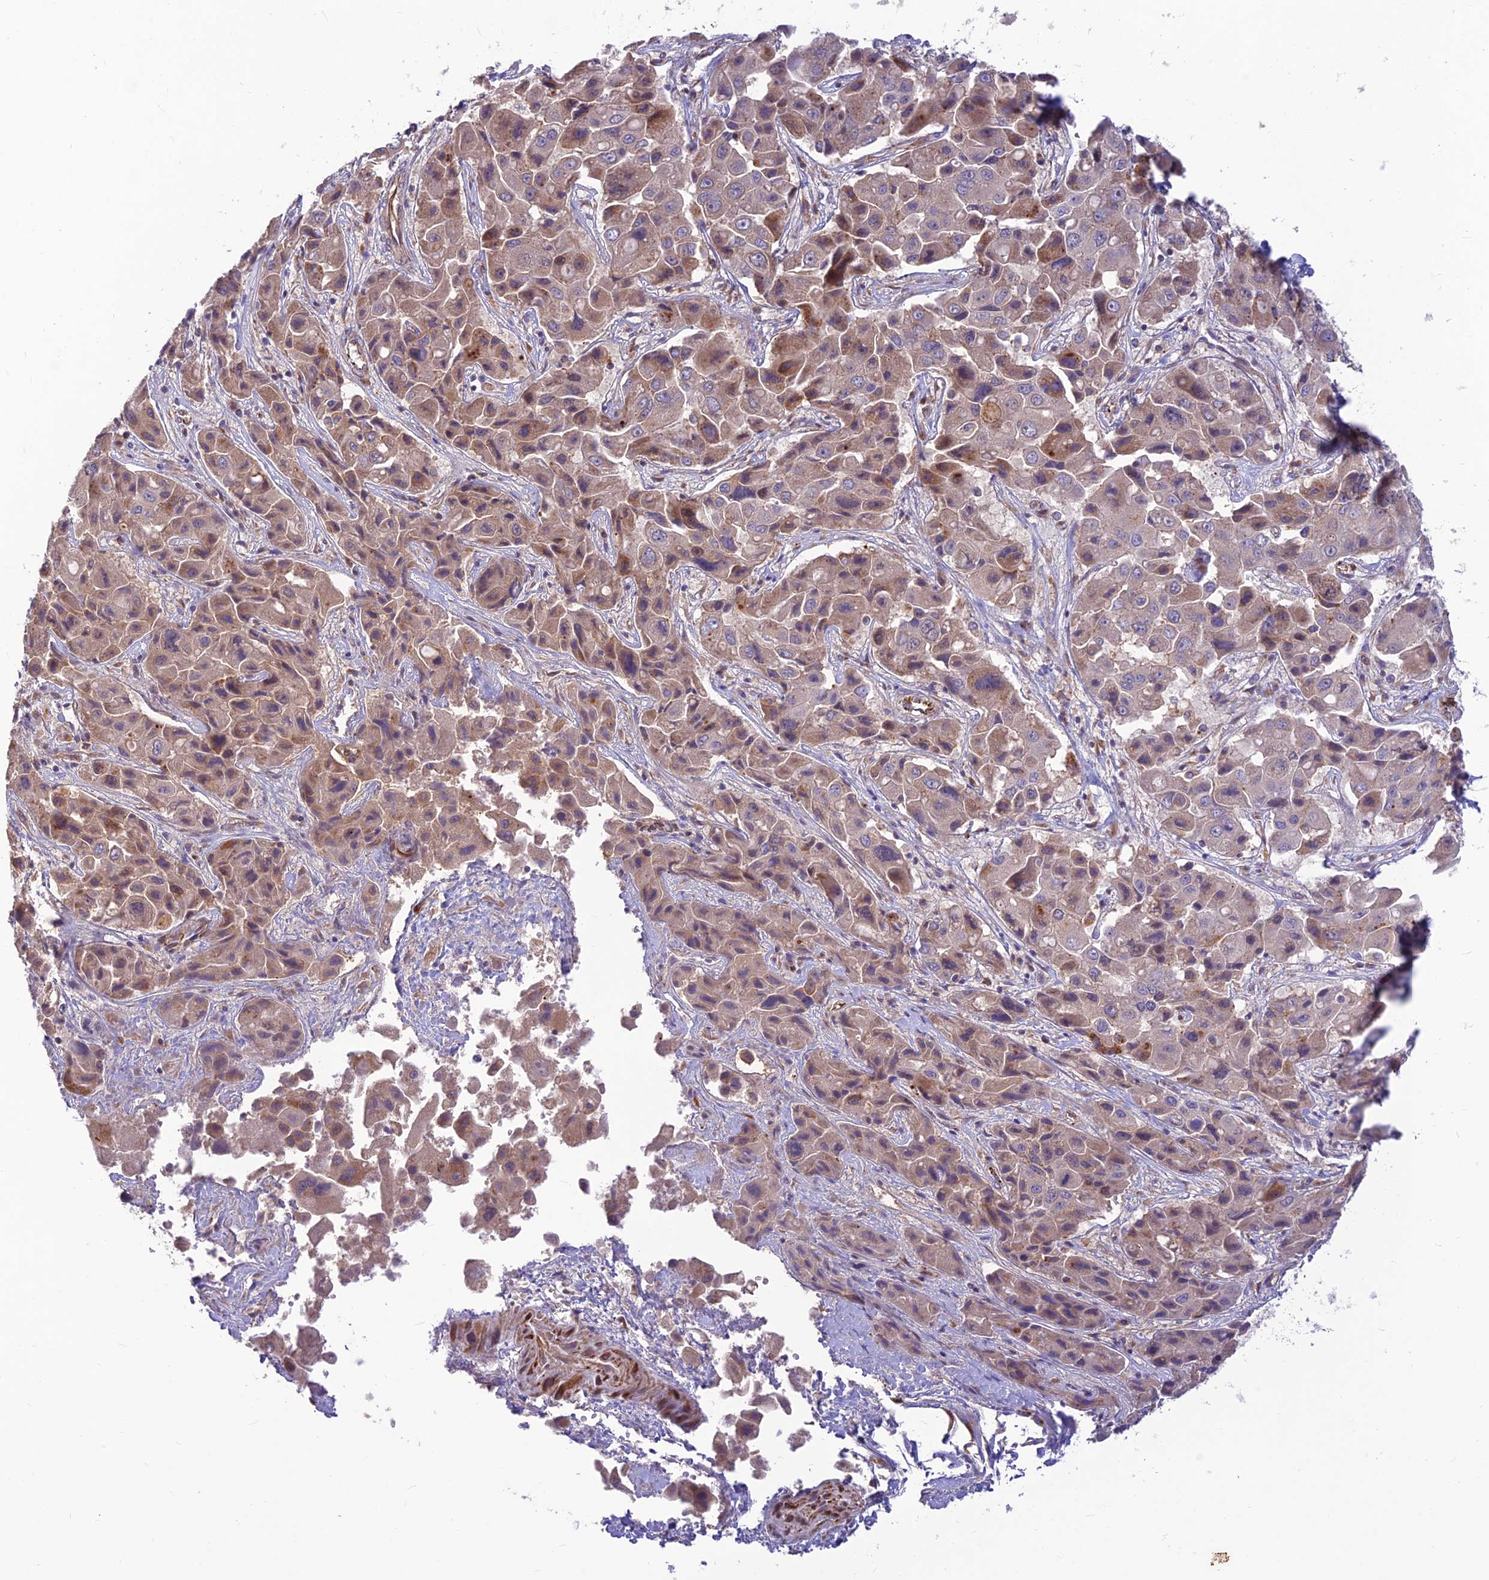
{"staining": {"intensity": "weak", "quantity": "25%-75%", "location": "cytoplasmic/membranous"}, "tissue": "liver cancer", "cell_type": "Tumor cells", "image_type": "cancer", "snomed": [{"axis": "morphology", "description": "Cholangiocarcinoma"}, {"axis": "topography", "description": "Liver"}], "caption": "Liver cancer stained for a protein displays weak cytoplasmic/membranous positivity in tumor cells.", "gene": "ST8SIA5", "patient": {"sex": "male", "age": 67}}